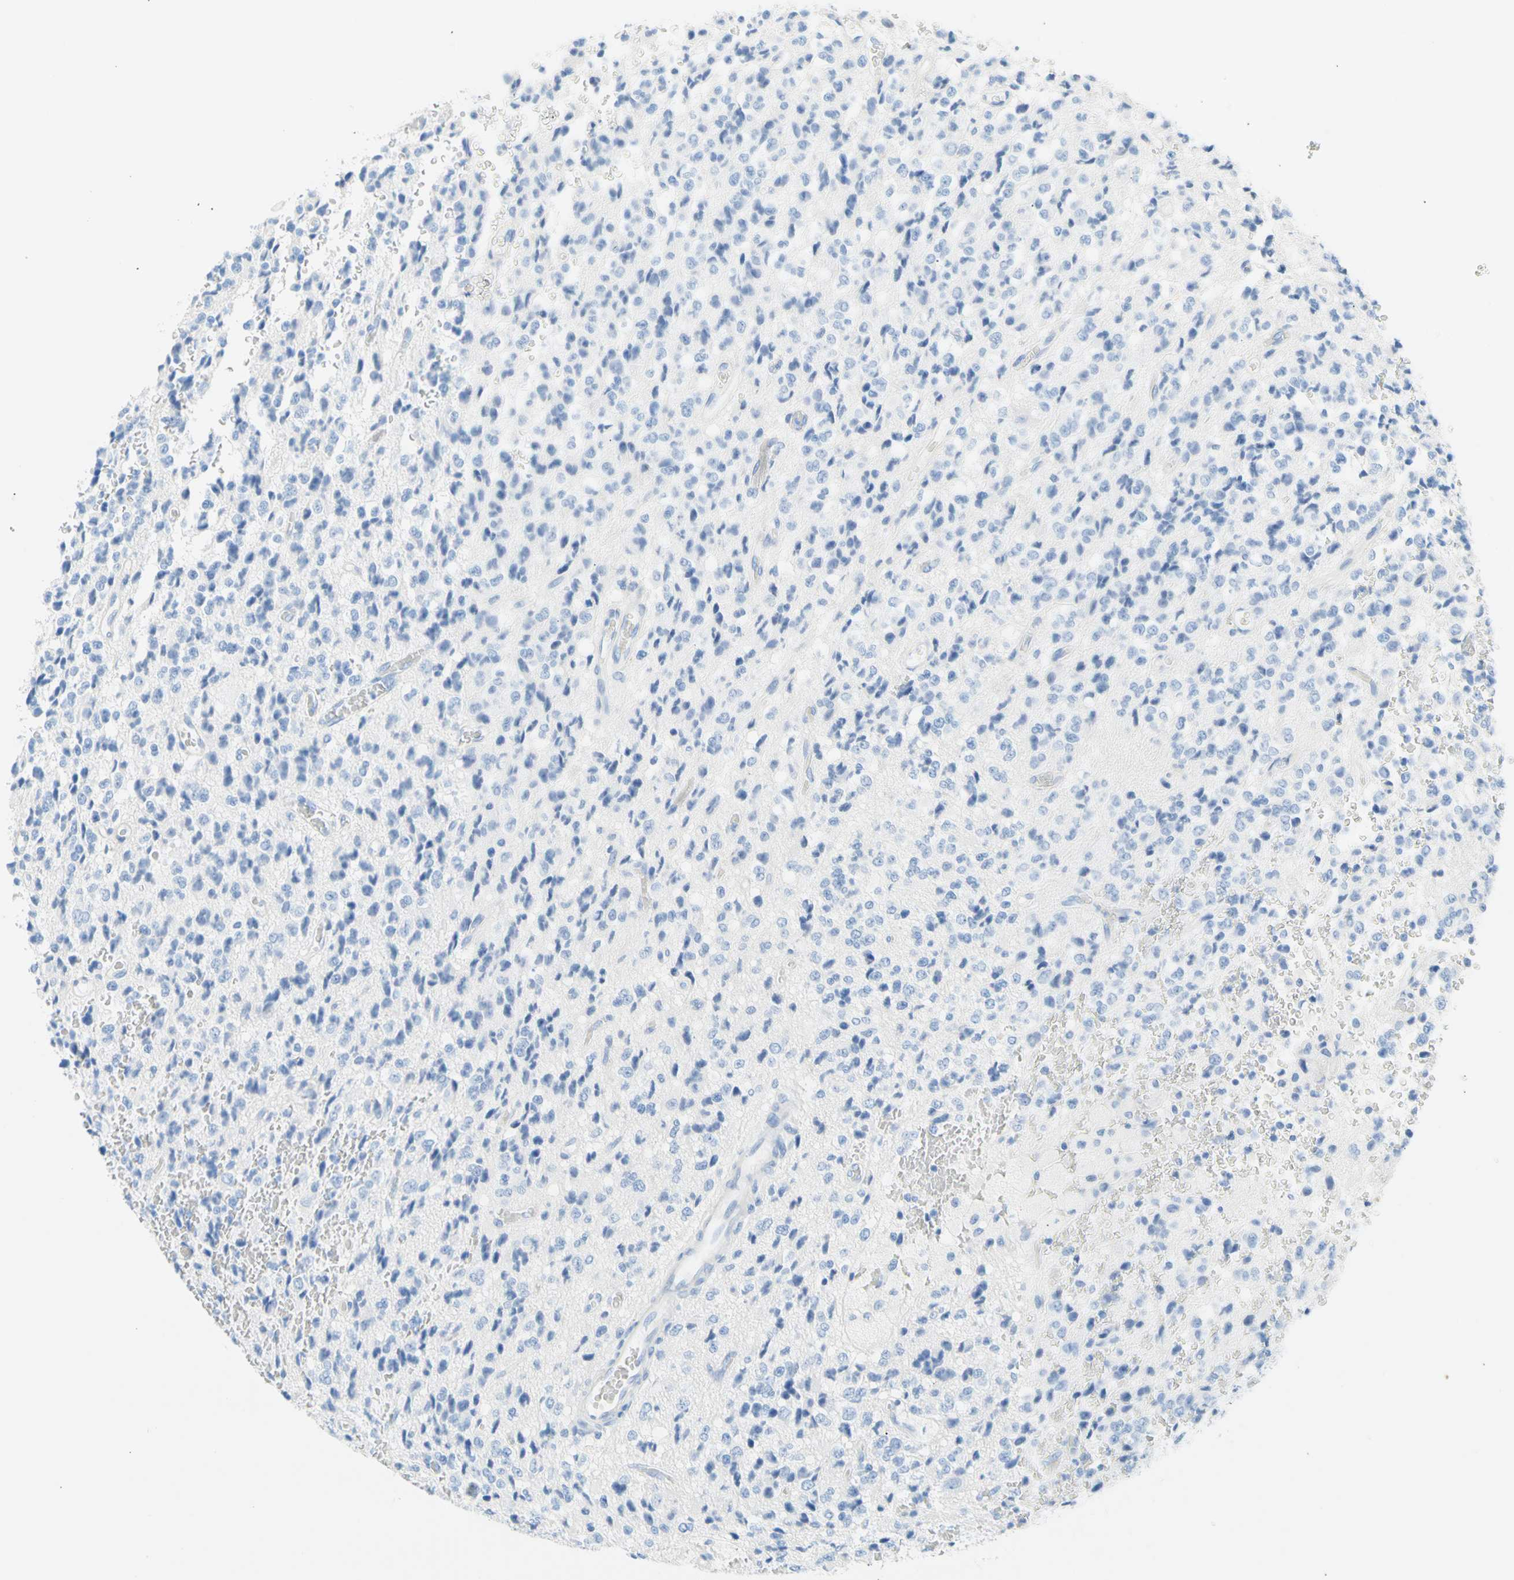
{"staining": {"intensity": "negative", "quantity": "none", "location": "none"}, "tissue": "glioma", "cell_type": "Tumor cells", "image_type": "cancer", "snomed": [{"axis": "morphology", "description": "Glioma, malignant, High grade"}, {"axis": "topography", "description": "pancreas cauda"}], "caption": "This is an immunohistochemistry (IHC) photomicrograph of human high-grade glioma (malignant). There is no positivity in tumor cells.", "gene": "CEL", "patient": {"sex": "male", "age": 60}}